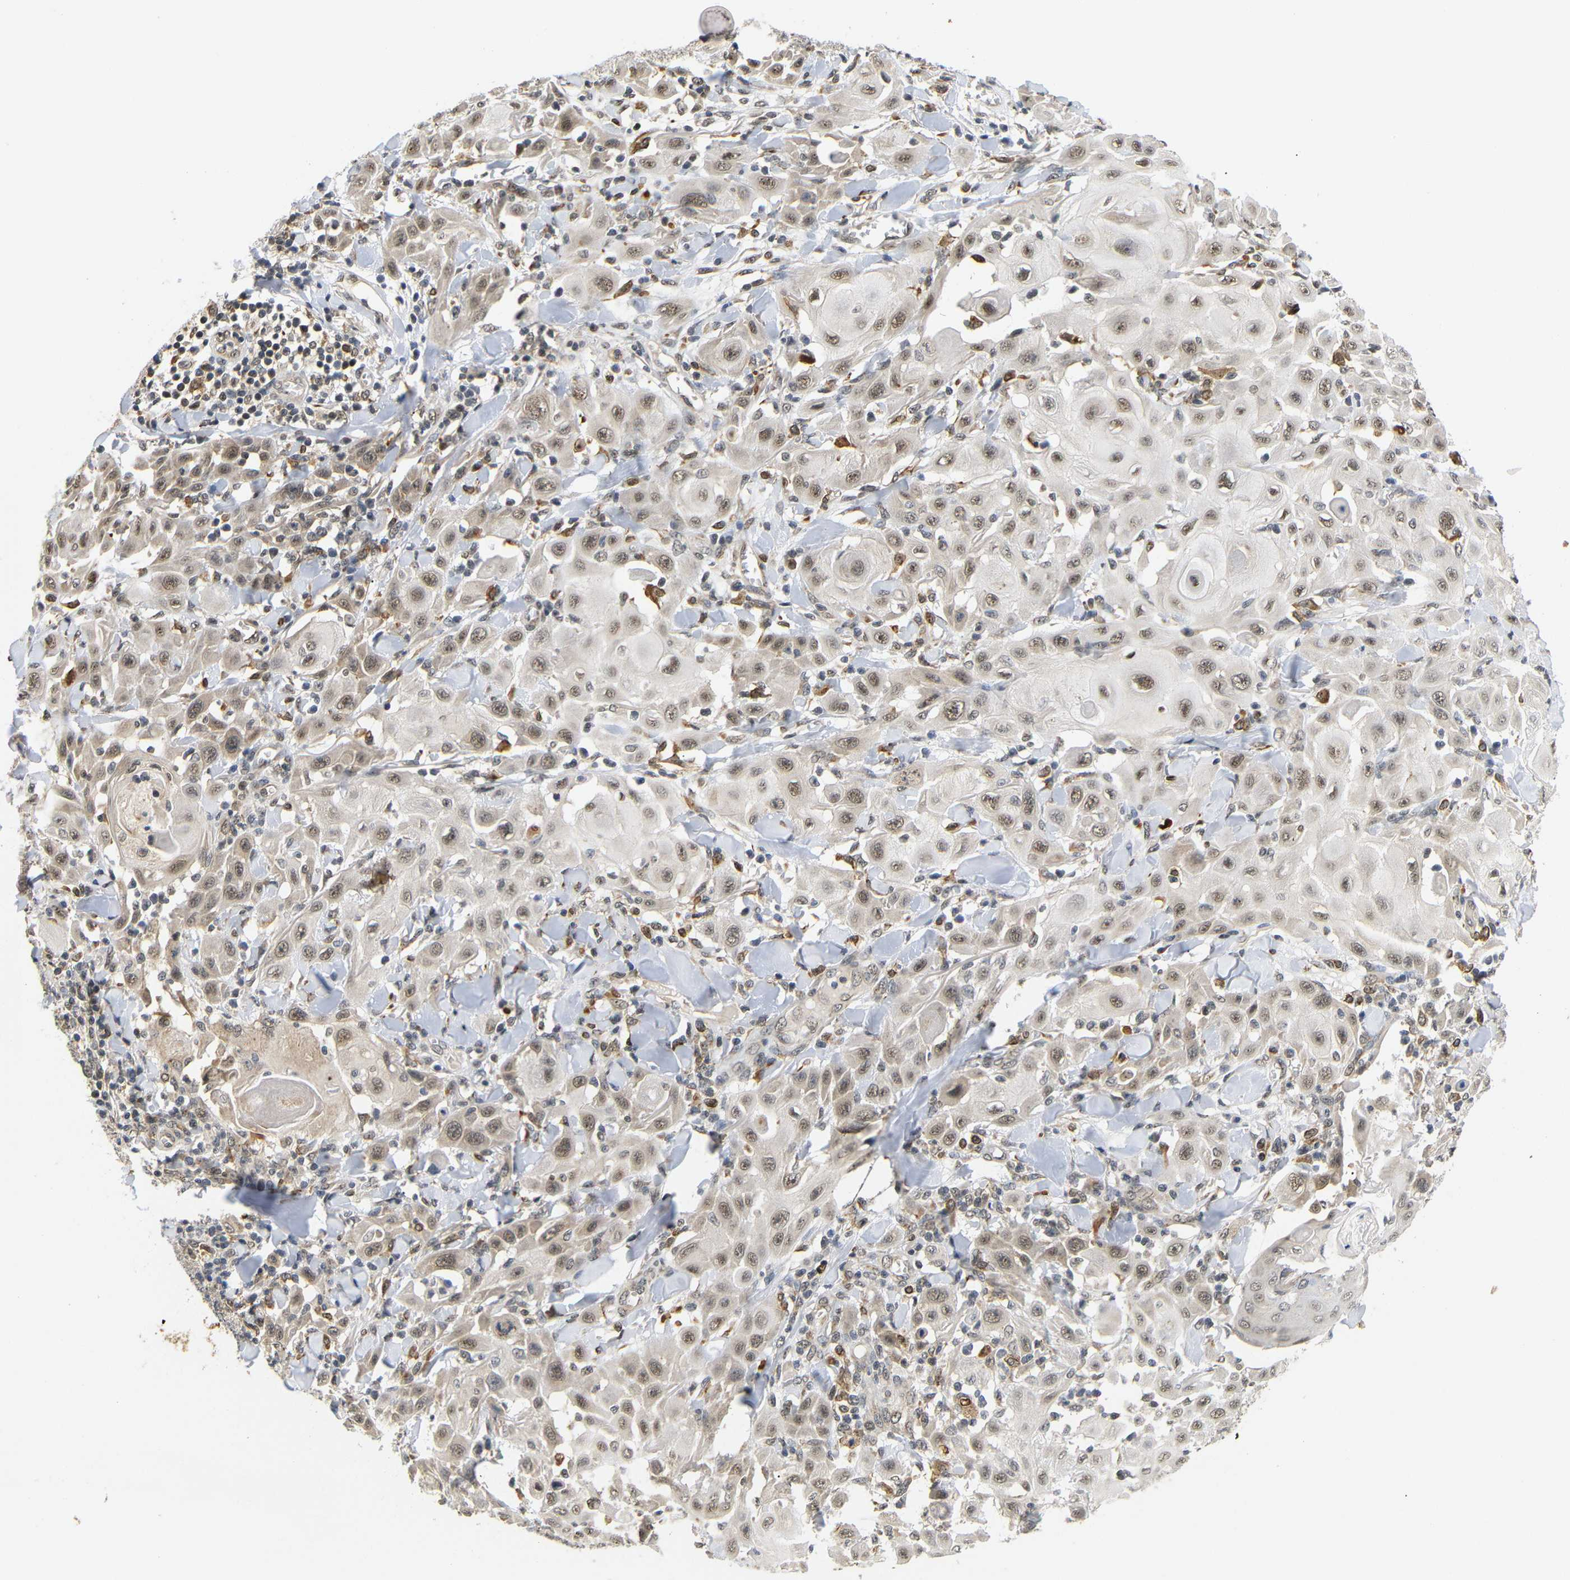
{"staining": {"intensity": "weak", "quantity": ">75%", "location": "cytoplasmic/membranous,nuclear"}, "tissue": "skin cancer", "cell_type": "Tumor cells", "image_type": "cancer", "snomed": [{"axis": "morphology", "description": "Squamous cell carcinoma, NOS"}, {"axis": "topography", "description": "Skin"}], "caption": "DAB immunohistochemical staining of human skin cancer (squamous cell carcinoma) displays weak cytoplasmic/membranous and nuclear protein staining in approximately >75% of tumor cells.", "gene": "GJA5", "patient": {"sex": "male", "age": 24}}